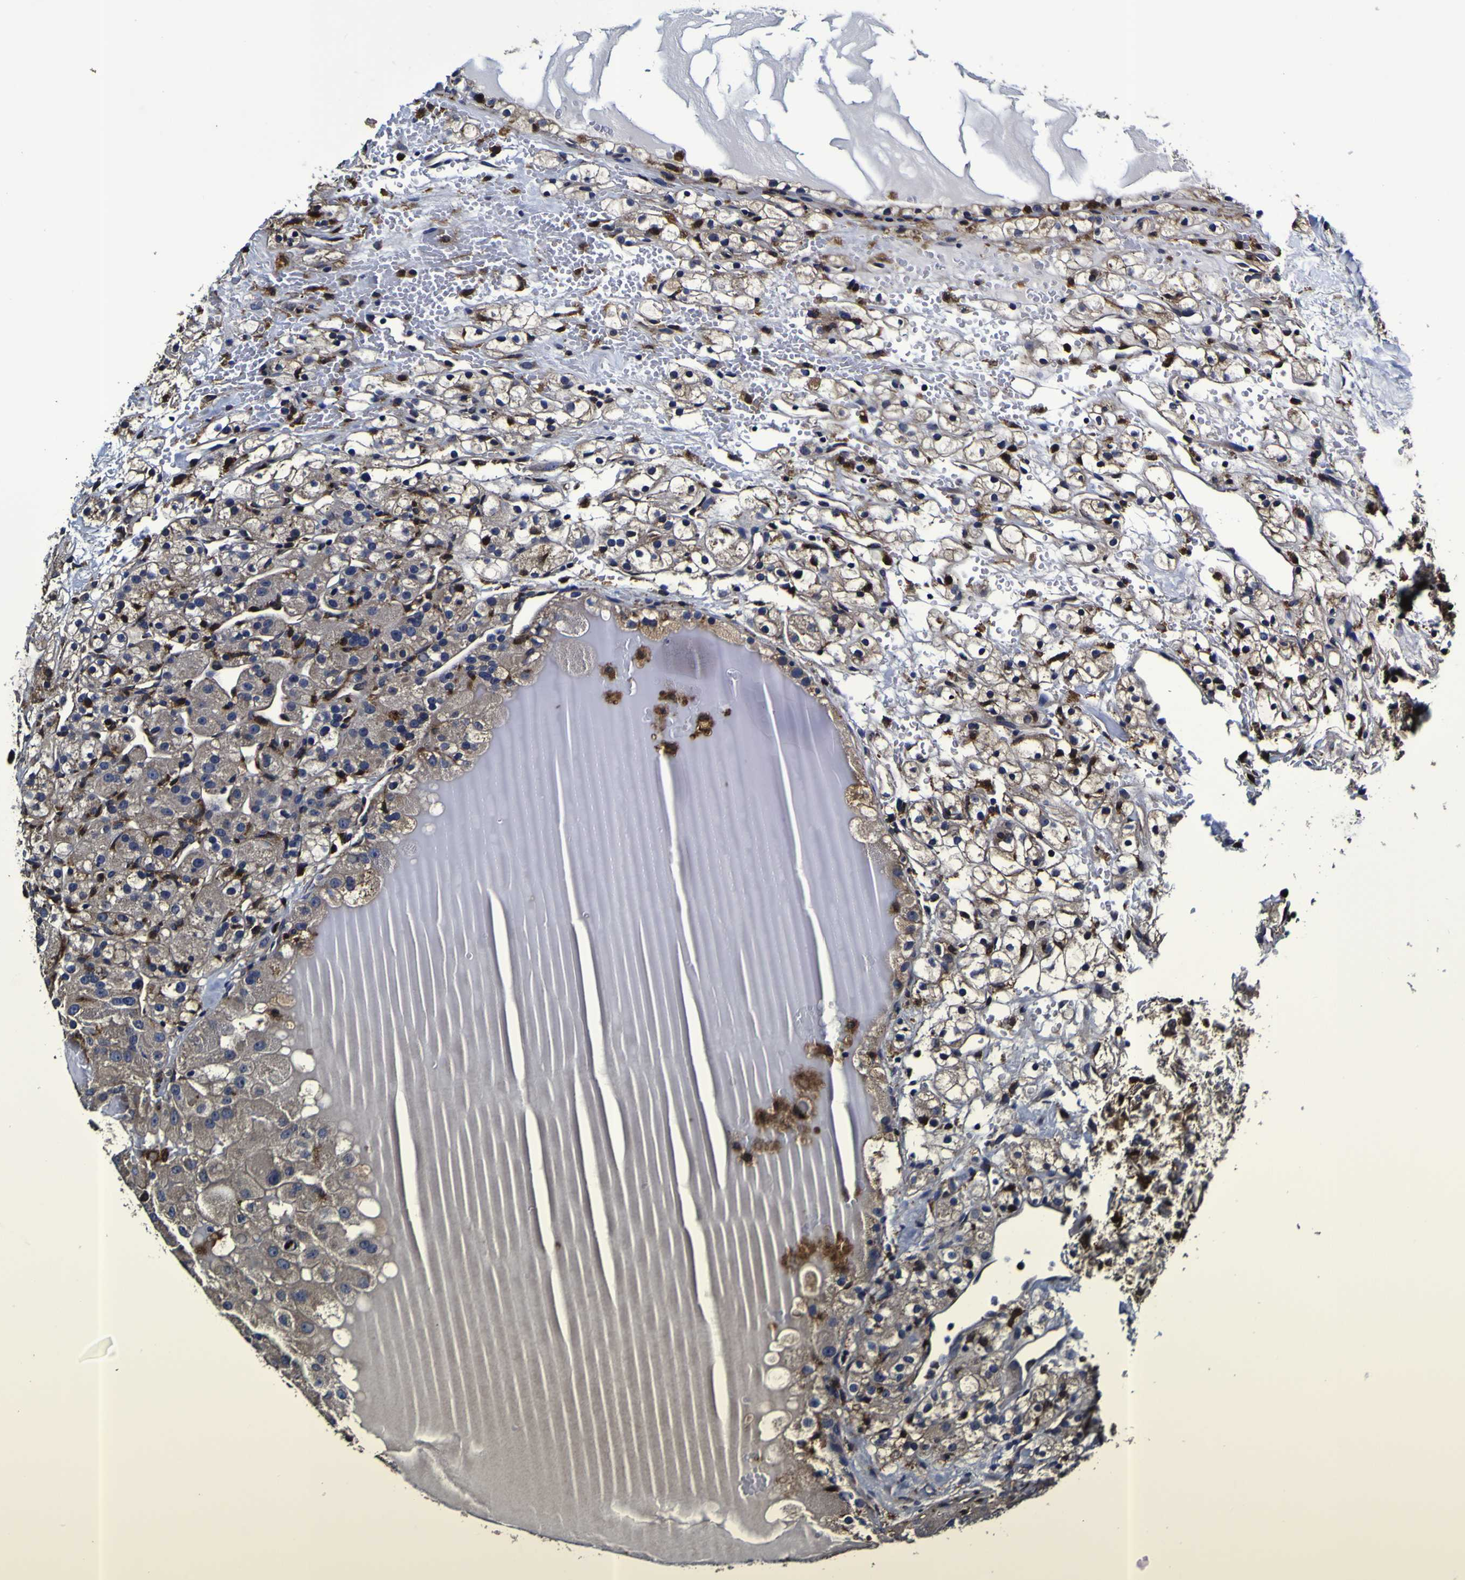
{"staining": {"intensity": "negative", "quantity": "none", "location": "none"}, "tissue": "renal cancer", "cell_type": "Tumor cells", "image_type": "cancer", "snomed": [{"axis": "morphology", "description": "Adenocarcinoma, NOS"}, {"axis": "topography", "description": "Kidney"}], "caption": "High power microscopy micrograph of an immunohistochemistry histopathology image of renal cancer (adenocarcinoma), revealing no significant positivity in tumor cells. The staining was performed using DAB to visualize the protein expression in brown, while the nuclei were stained in blue with hematoxylin (Magnification: 20x).", "gene": "GPX1", "patient": {"sex": "male", "age": 61}}